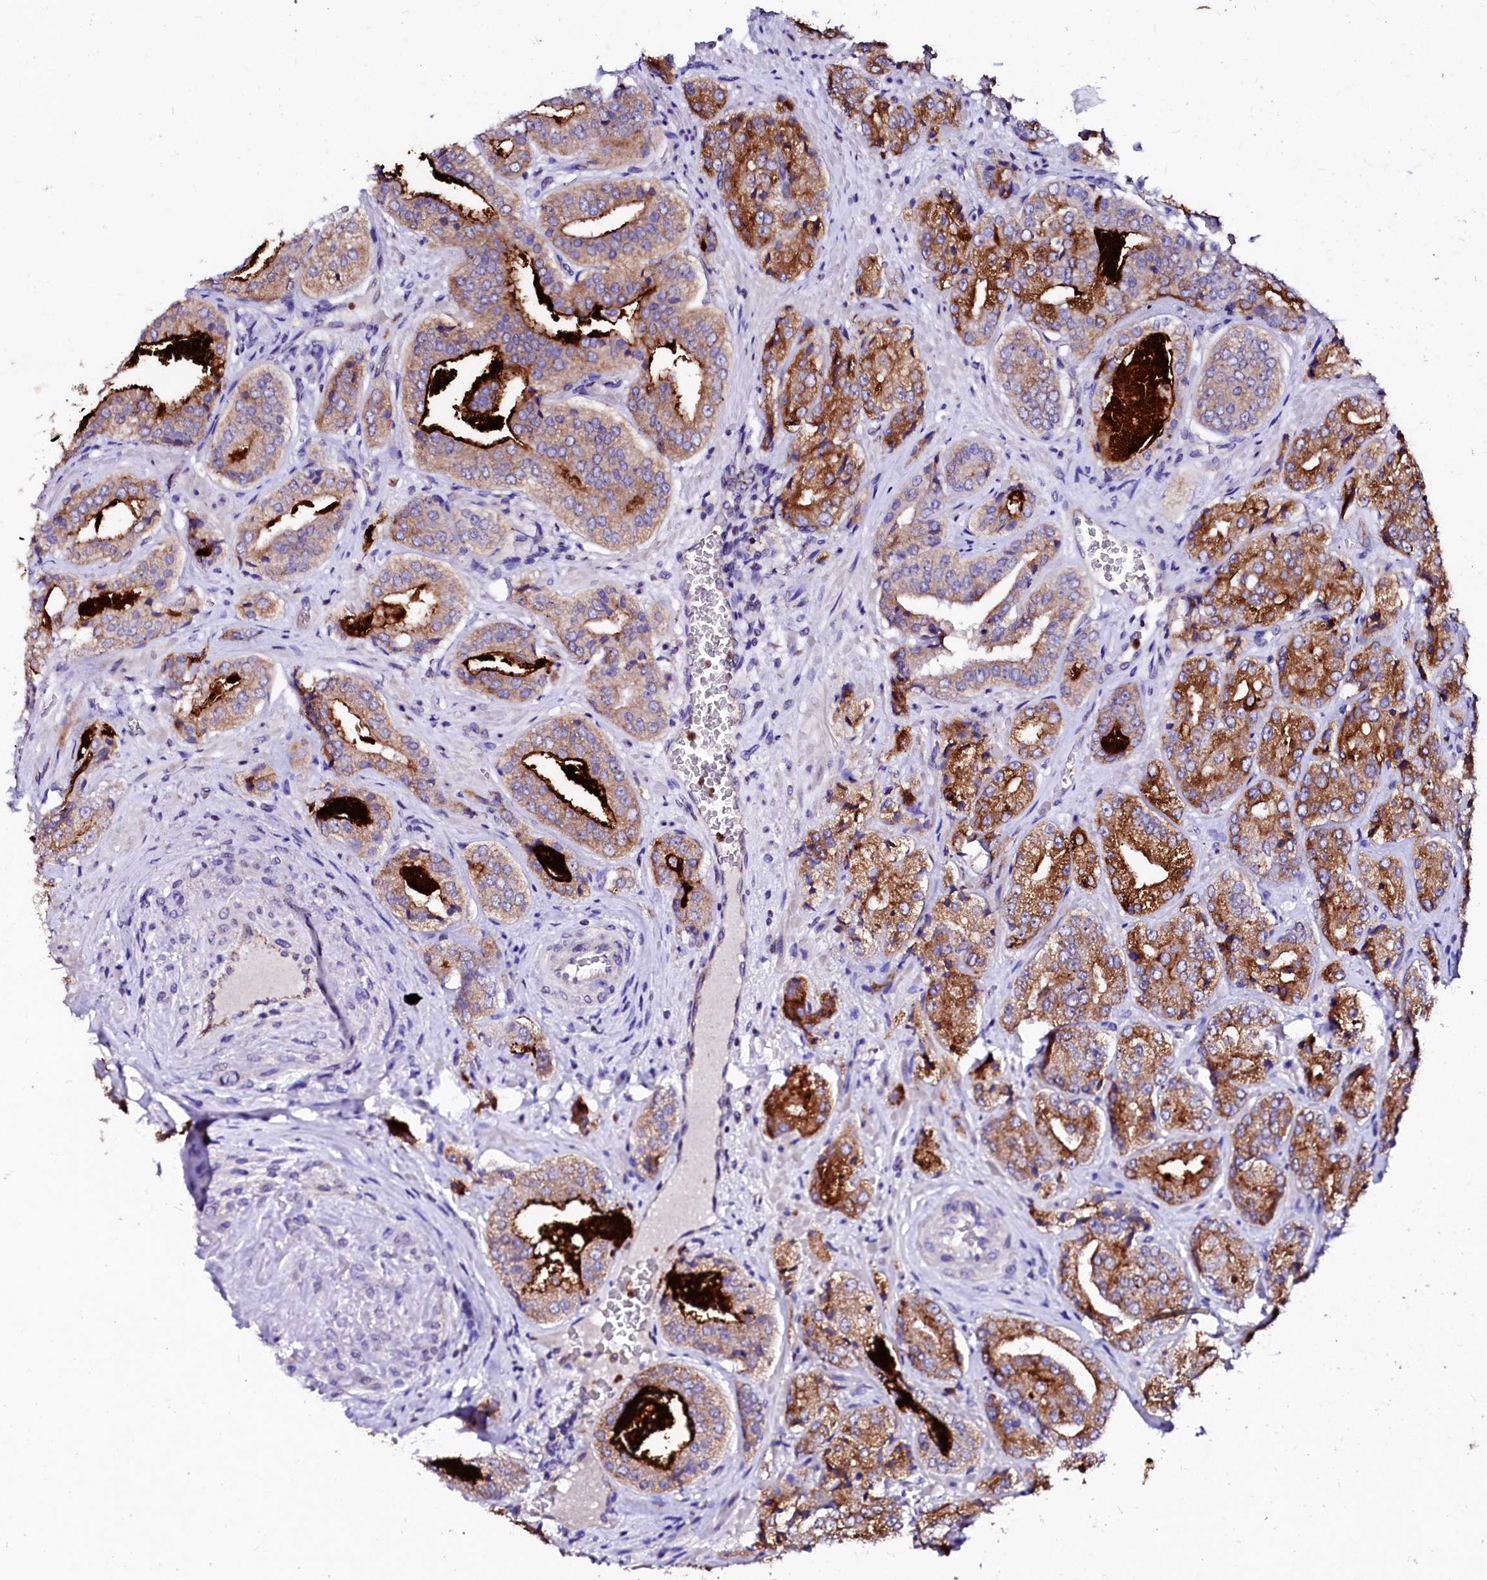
{"staining": {"intensity": "strong", "quantity": ">75%", "location": "cytoplasmic/membranous"}, "tissue": "prostate cancer", "cell_type": "Tumor cells", "image_type": "cancer", "snomed": [{"axis": "morphology", "description": "Adenocarcinoma, High grade"}, {"axis": "topography", "description": "Prostate"}], "caption": "Protein expression analysis of human adenocarcinoma (high-grade) (prostate) reveals strong cytoplasmic/membranous staining in approximately >75% of tumor cells. Using DAB (3,3'-diaminobenzidine) (brown) and hematoxylin (blue) stains, captured at high magnification using brightfield microscopy.", "gene": "RAB27A", "patient": {"sex": "male", "age": 71}}